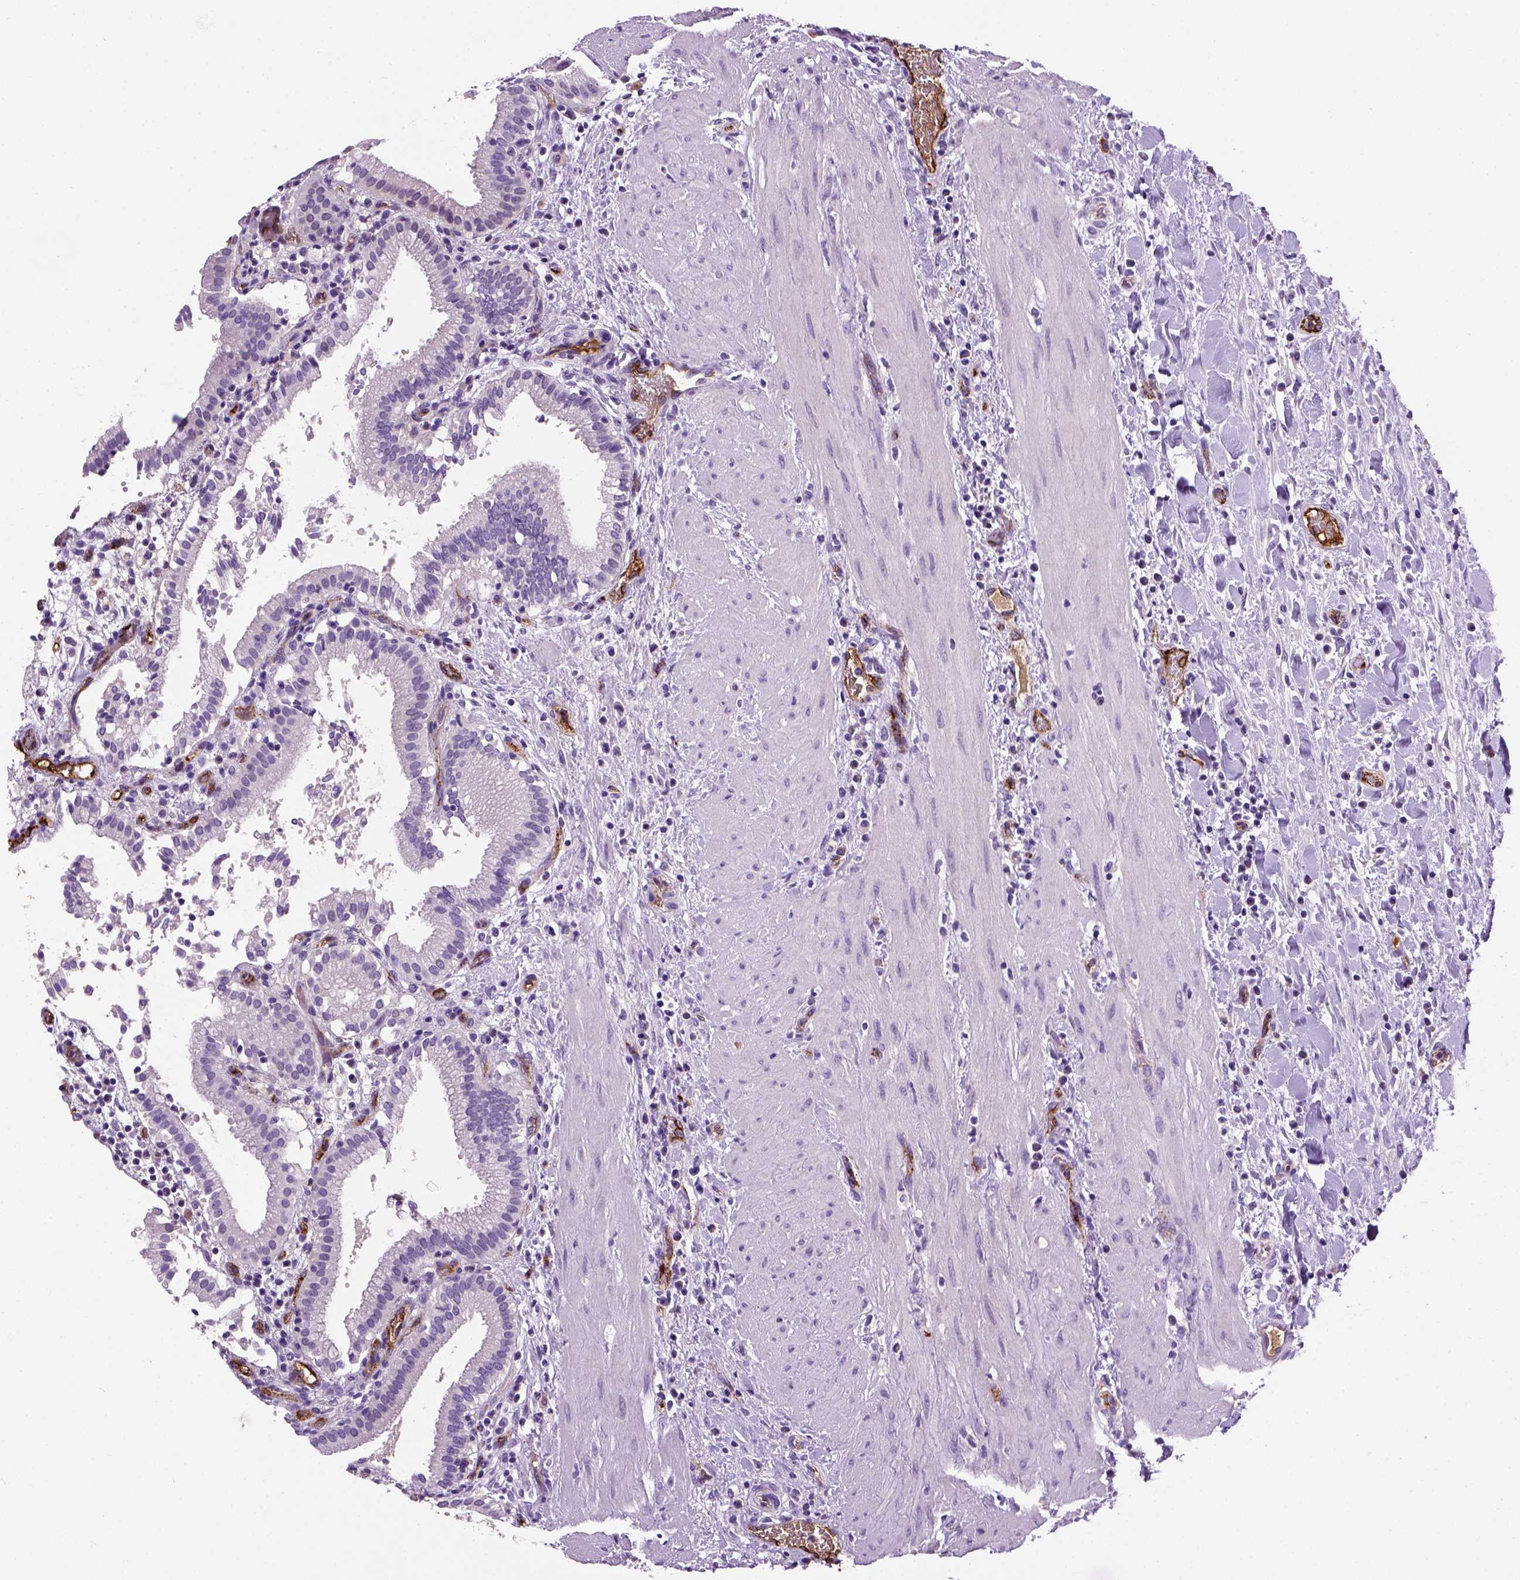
{"staining": {"intensity": "negative", "quantity": "none", "location": "none"}, "tissue": "gallbladder", "cell_type": "Glandular cells", "image_type": "normal", "snomed": [{"axis": "morphology", "description": "Normal tissue, NOS"}, {"axis": "topography", "description": "Gallbladder"}], "caption": "A high-resolution image shows immunohistochemistry (IHC) staining of benign gallbladder, which displays no significant positivity in glandular cells.", "gene": "VWF", "patient": {"sex": "male", "age": 42}}